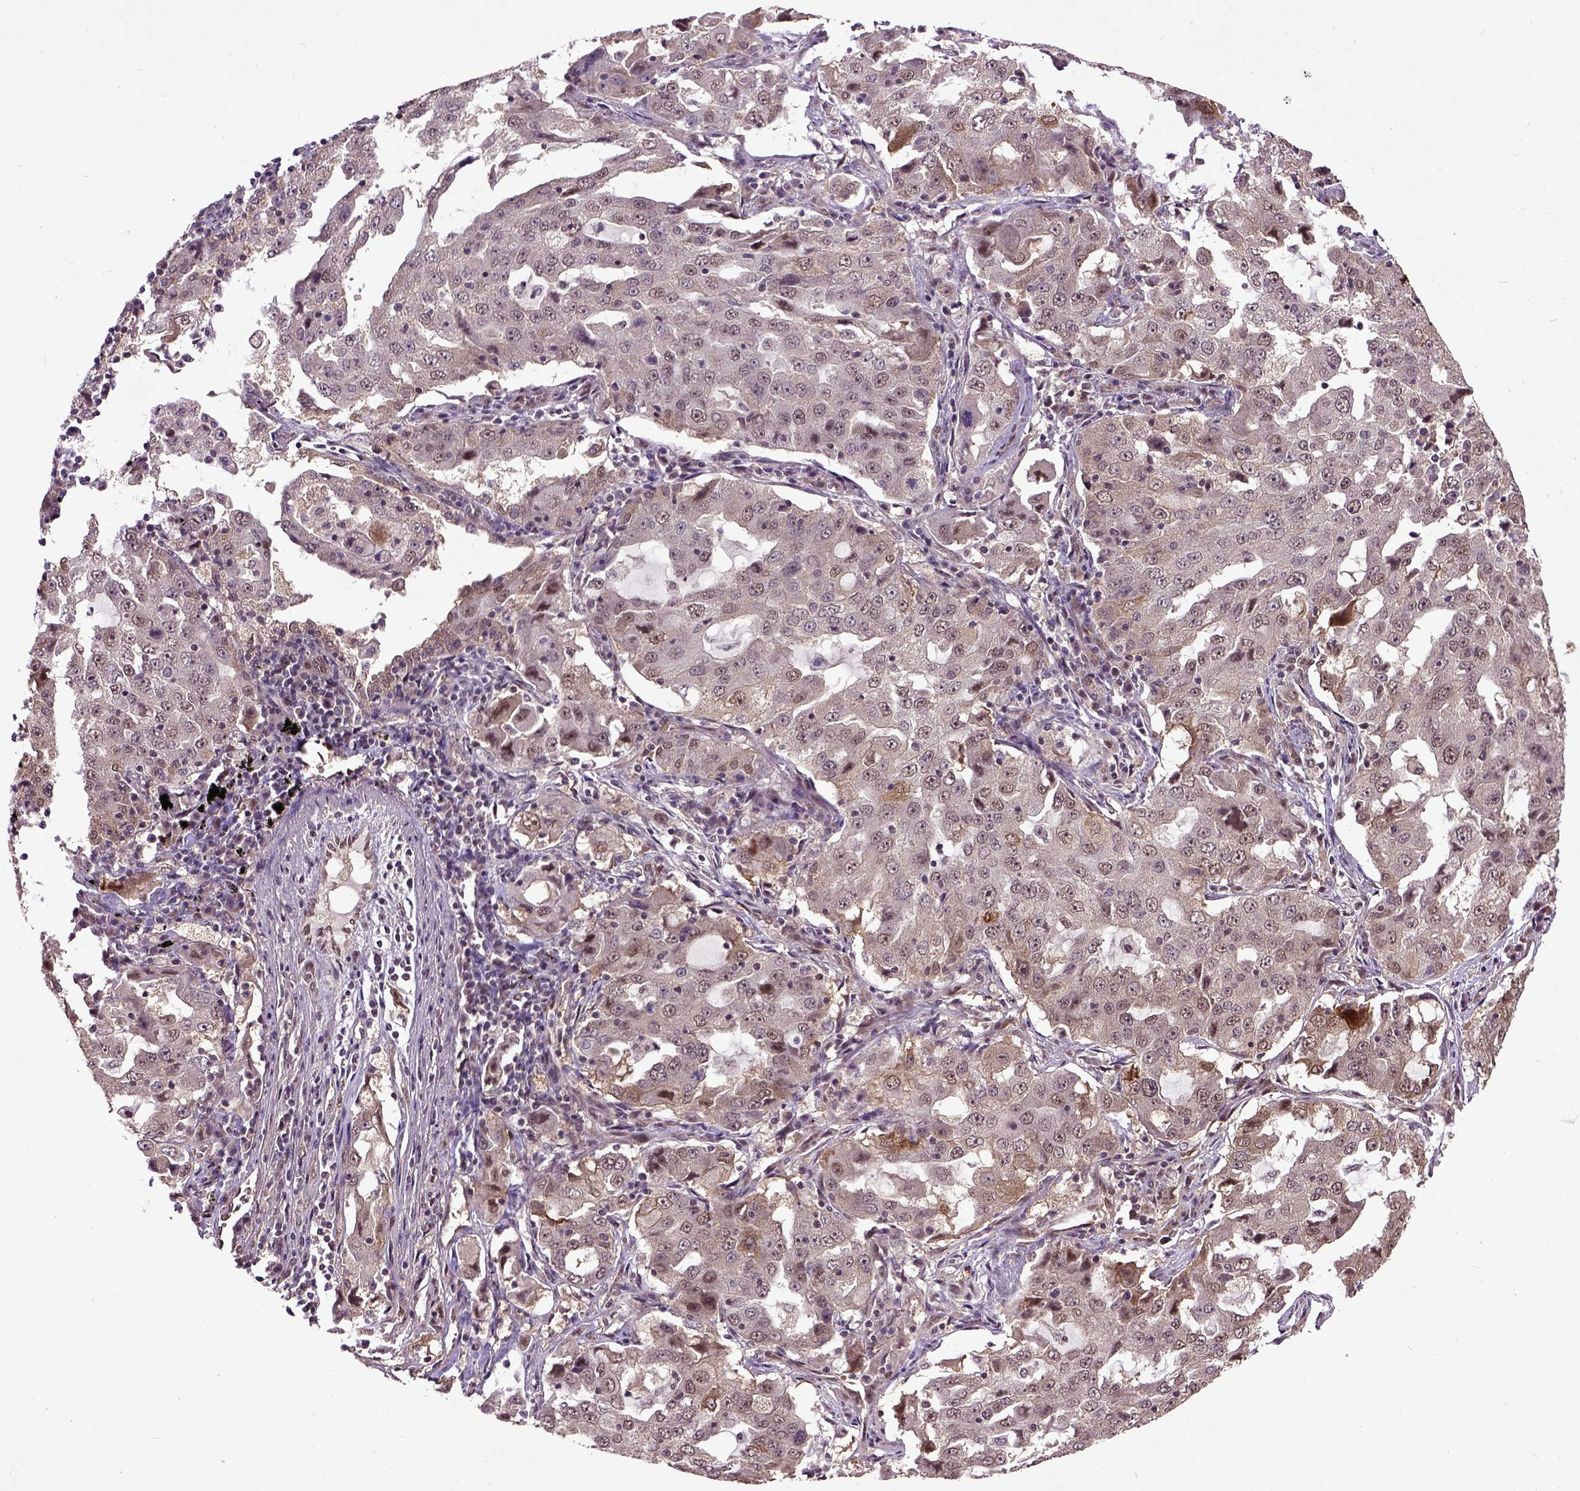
{"staining": {"intensity": "weak", "quantity": "<25%", "location": "cytoplasmic/membranous,nuclear"}, "tissue": "lung cancer", "cell_type": "Tumor cells", "image_type": "cancer", "snomed": [{"axis": "morphology", "description": "Adenocarcinoma, NOS"}, {"axis": "topography", "description": "Lung"}], "caption": "This is a image of immunohistochemistry staining of lung cancer, which shows no expression in tumor cells. (DAB IHC, high magnification).", "gene": "UBA3", "patient": {"sex": "female", "age": 61}}